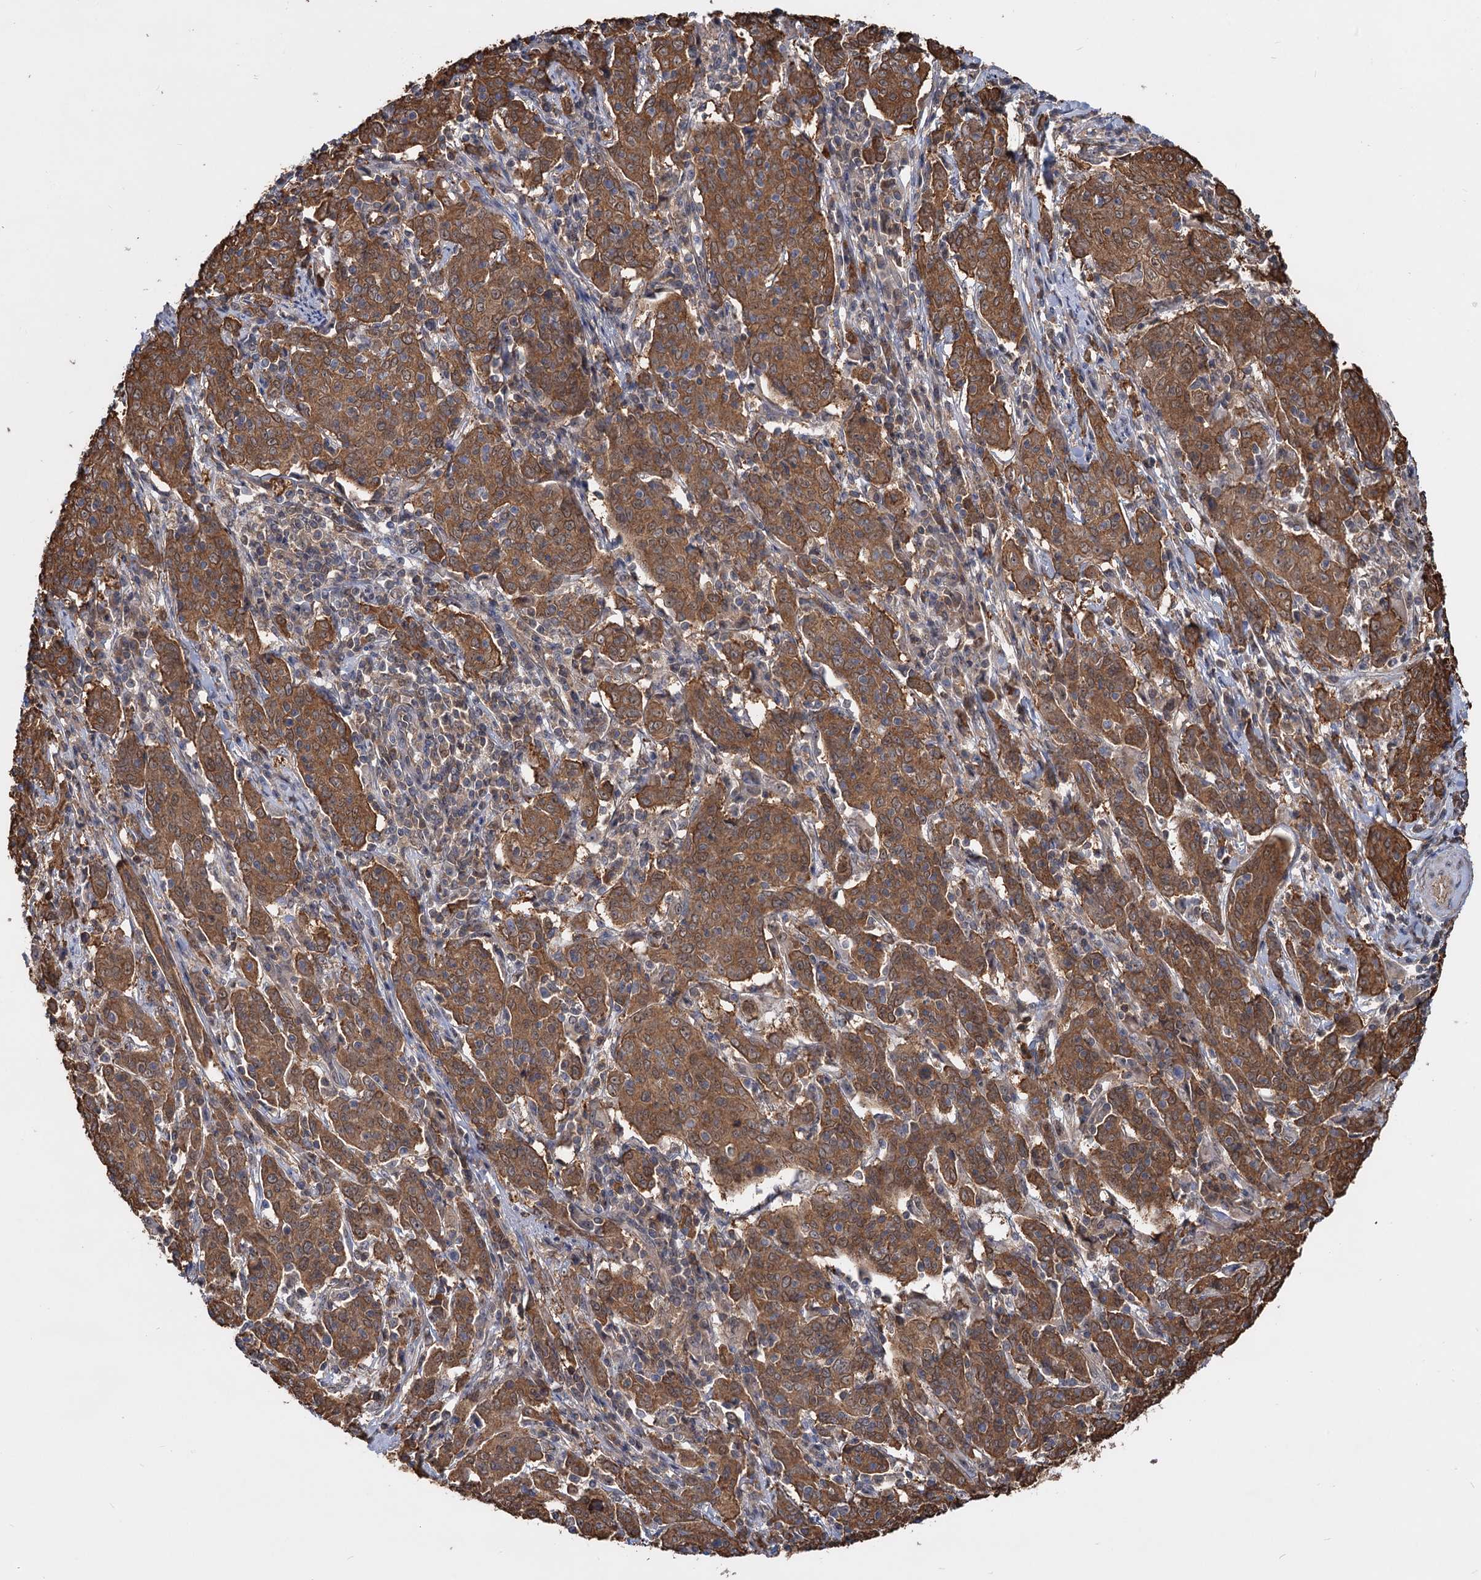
{"staining": {"intensity": "strong", "quantity": ">75%", "location": "cytoplasmic/membranous"}, "tissue": "cervical cancer", "cell_type": "Tumor cells", "image_type": "cancer", "snomed": [{"axis": "morphology", "description": "Squamous cell carcinoma, NOS"}, {"axis": "topography", "description": "Cervix"}], "caption": "Squamous cell carcinoma (cervical) stained with DAB (3,3'-diaminobenzidine) immunohistochemistry demonstrates high levels of strong cytoplasmic/membranous positivity in approximately >75% of tumor cells. (Brightfield microscopy of DAB IHC at high magnification).", "gene": "SNX15", "patient": {"sex": "female", "age": 67}}